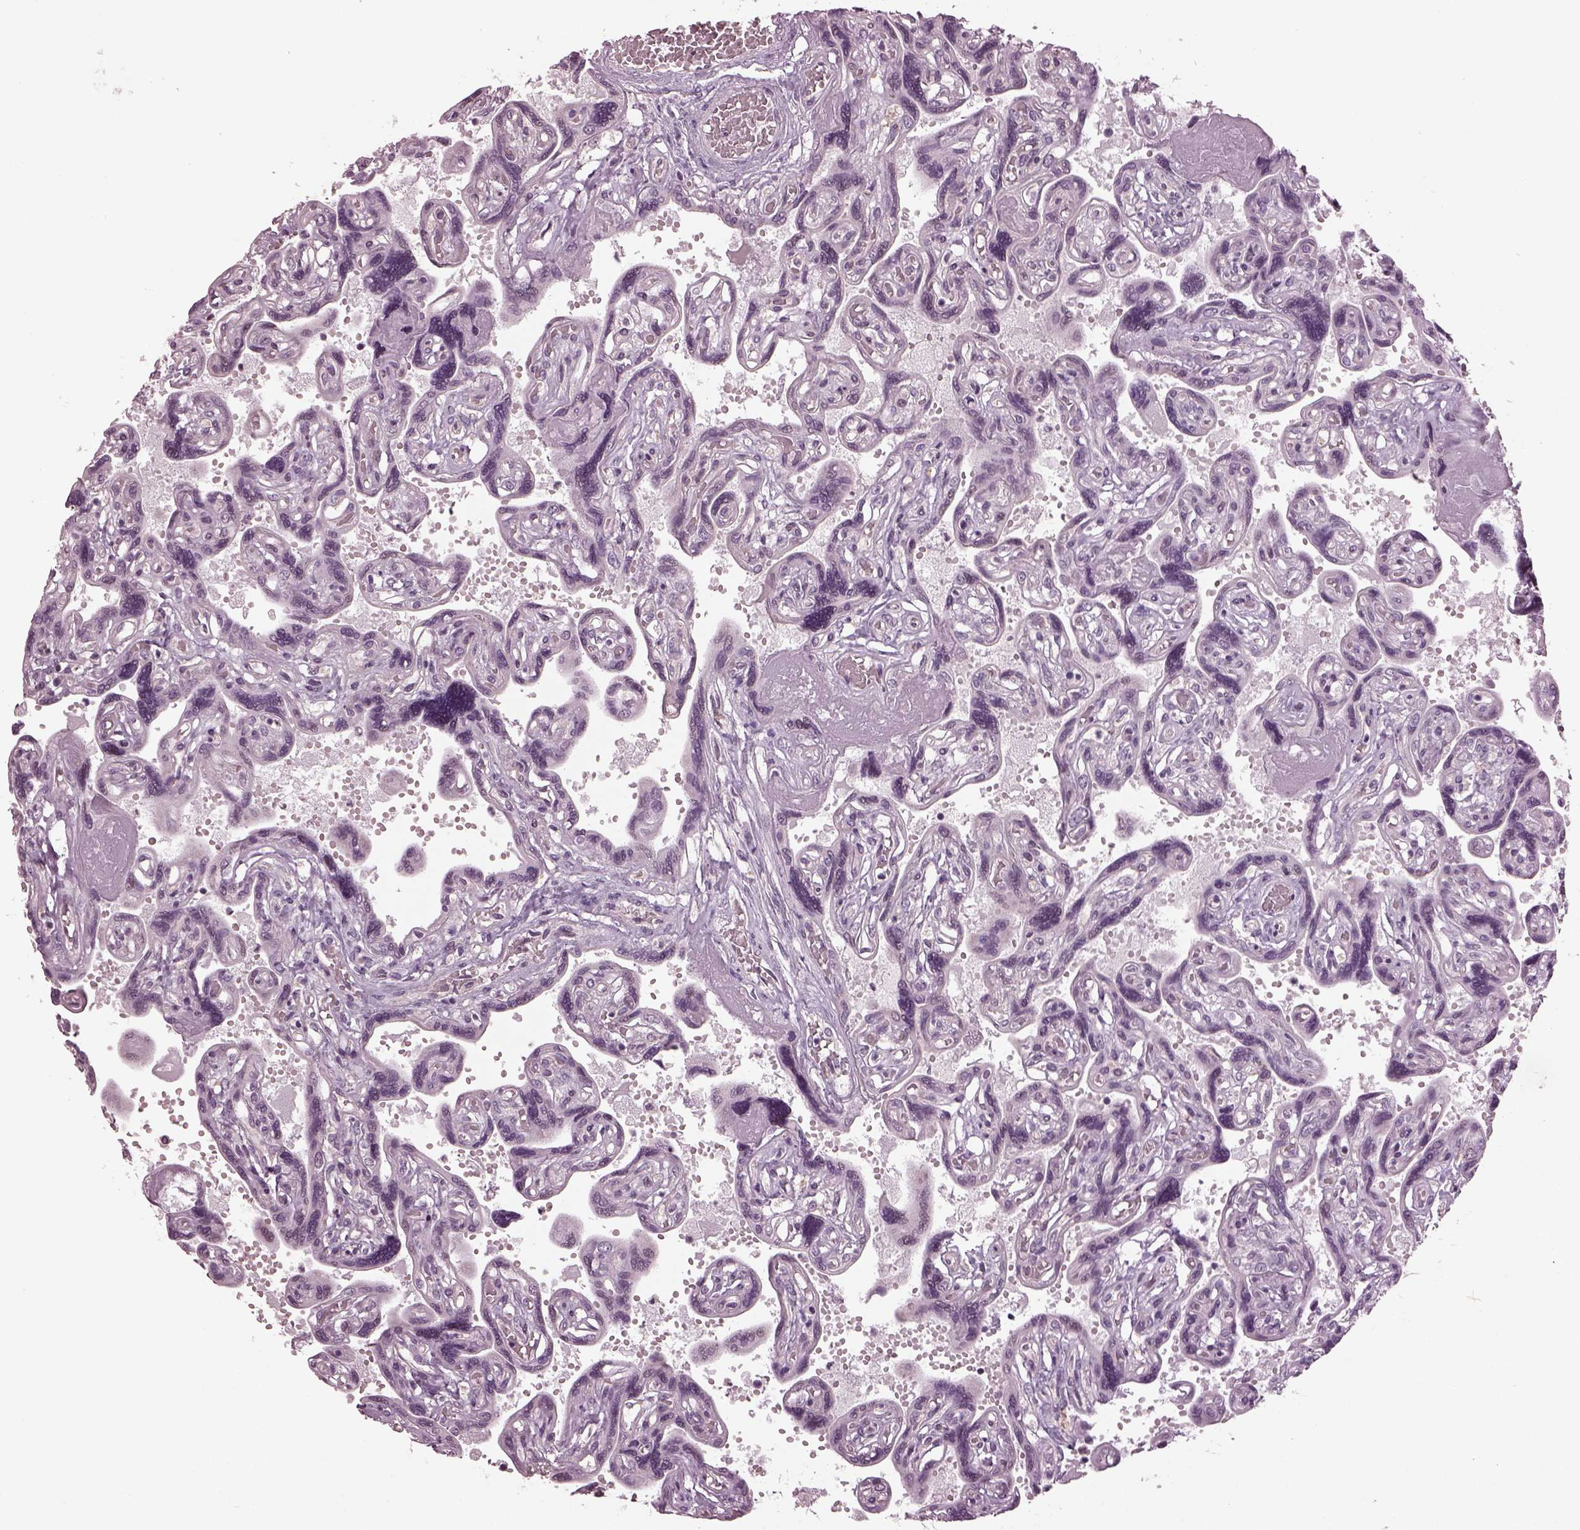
{"staining": {"intensity": "negative", "quantity": "none", "location": "none"}, "tissue": "placenta", "cell_type": "Decidual cells", "image_type": "normal", "snomed": [{"axis": "morphology", "description": "Normal tissue, NOS"}, {"axis": "topography", "description": "Placenta"}], "caption": "Immunohistochemistry histopathology image of normal human placenta stained for a protein (brown), which displays no staining in decidual cells. (Brightfield microscopy of DAB IHC at high magnification).", "gene": "GAL", "patient": {"sex": "female", "age": 32}}